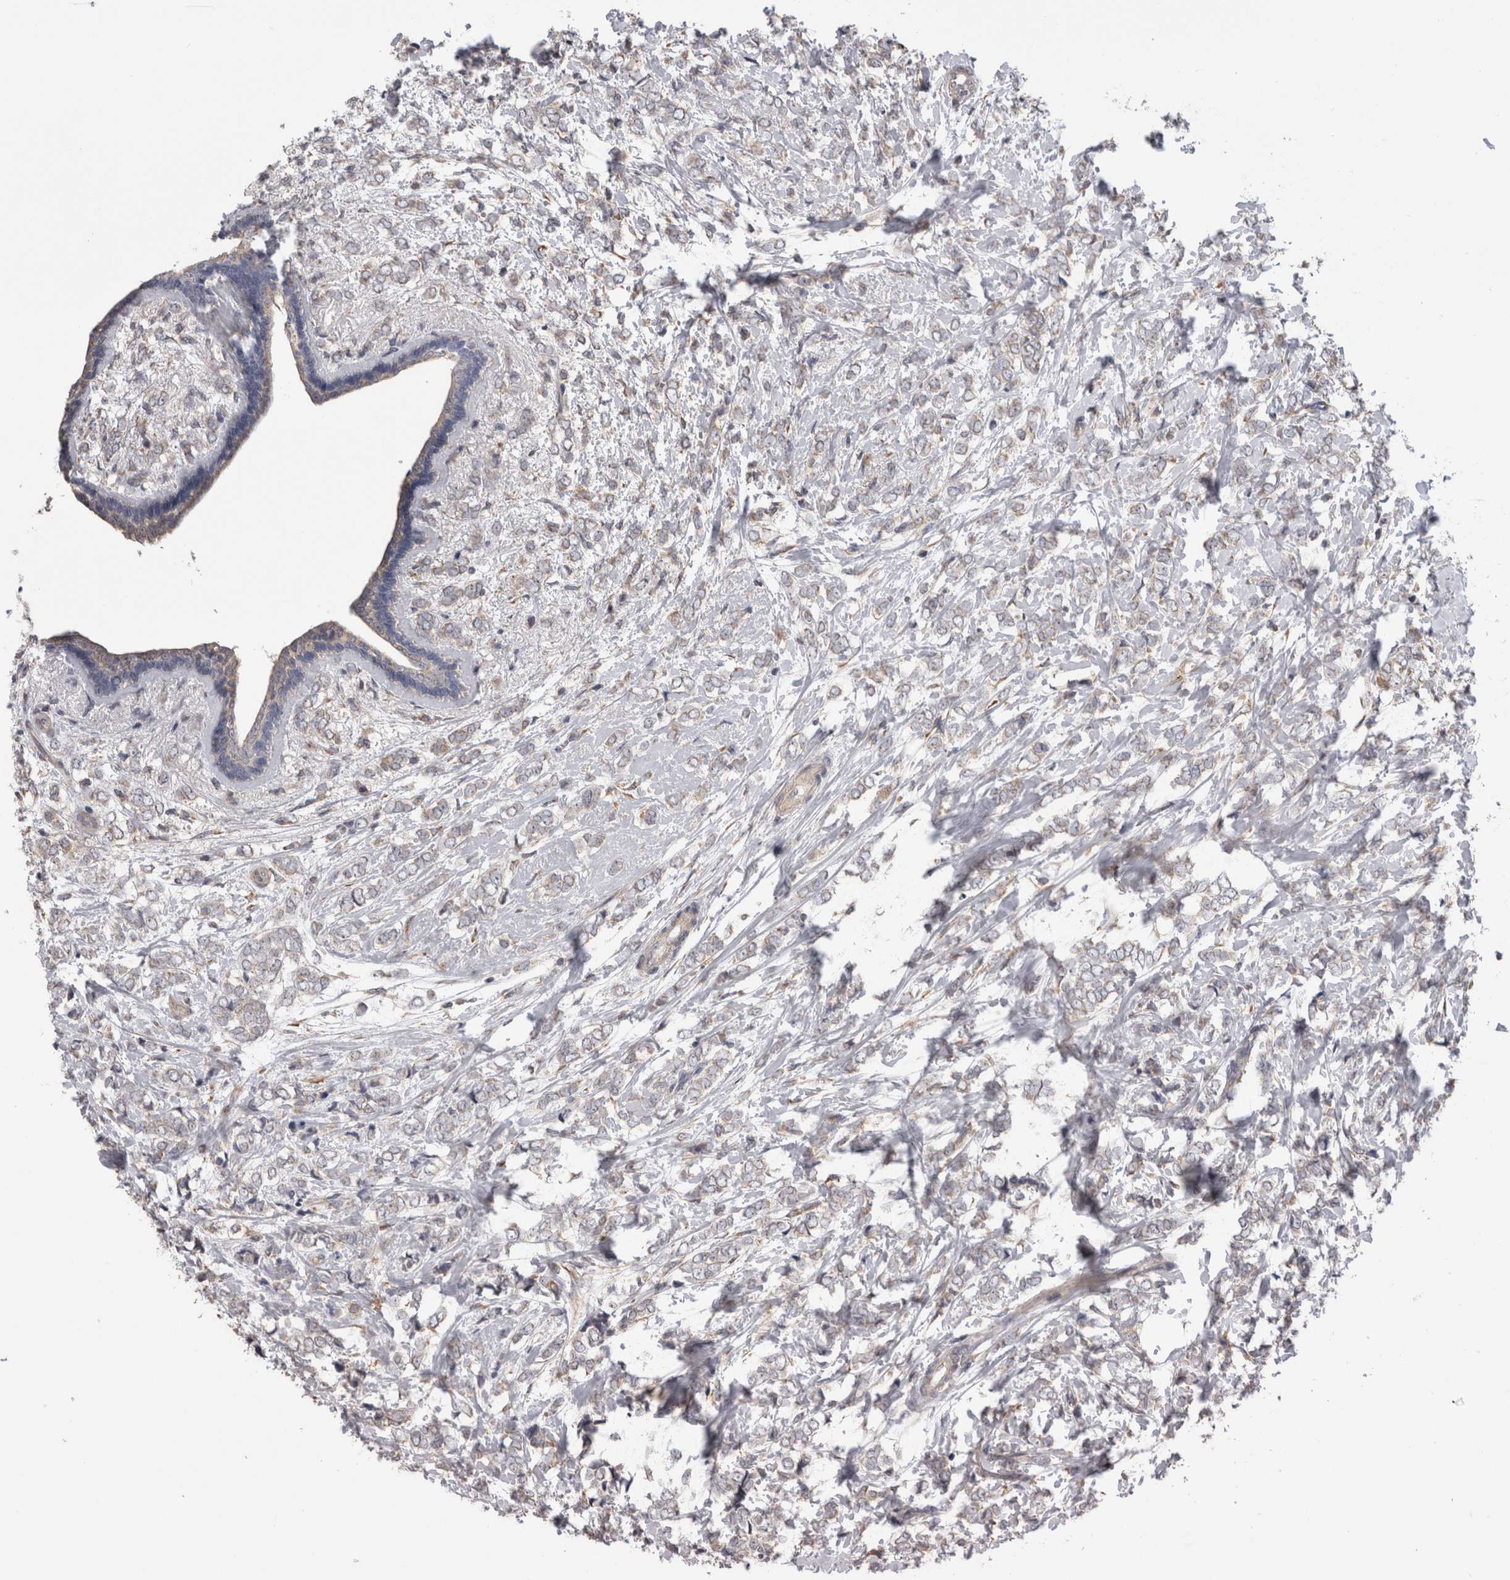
{"staining": {"intensity": "weak", "quantity": "<25%", "location": "cytoplasmic/membranous"}, "tissue": "breast cancer", "cell_type": "Tumor cells", "image_type": "cancer", "snomed": [{"axis": "morphology", "description": "Normal tissue, NOS"}, {"axis": "morphology", "description": "Lobular carcinoma"}, {"axis": "topography", "description": "Breast"}], "caption": "Histopathology image shows no significant protein staining in tumor cells of lobular carcinoma (breast). (DAB (3,3'-diaminobenzidine) immunohistochemistry with hematoxylin counter stain).", "gene": "ARHGAP29", "patient": {"sex": "female", "age": 47}}